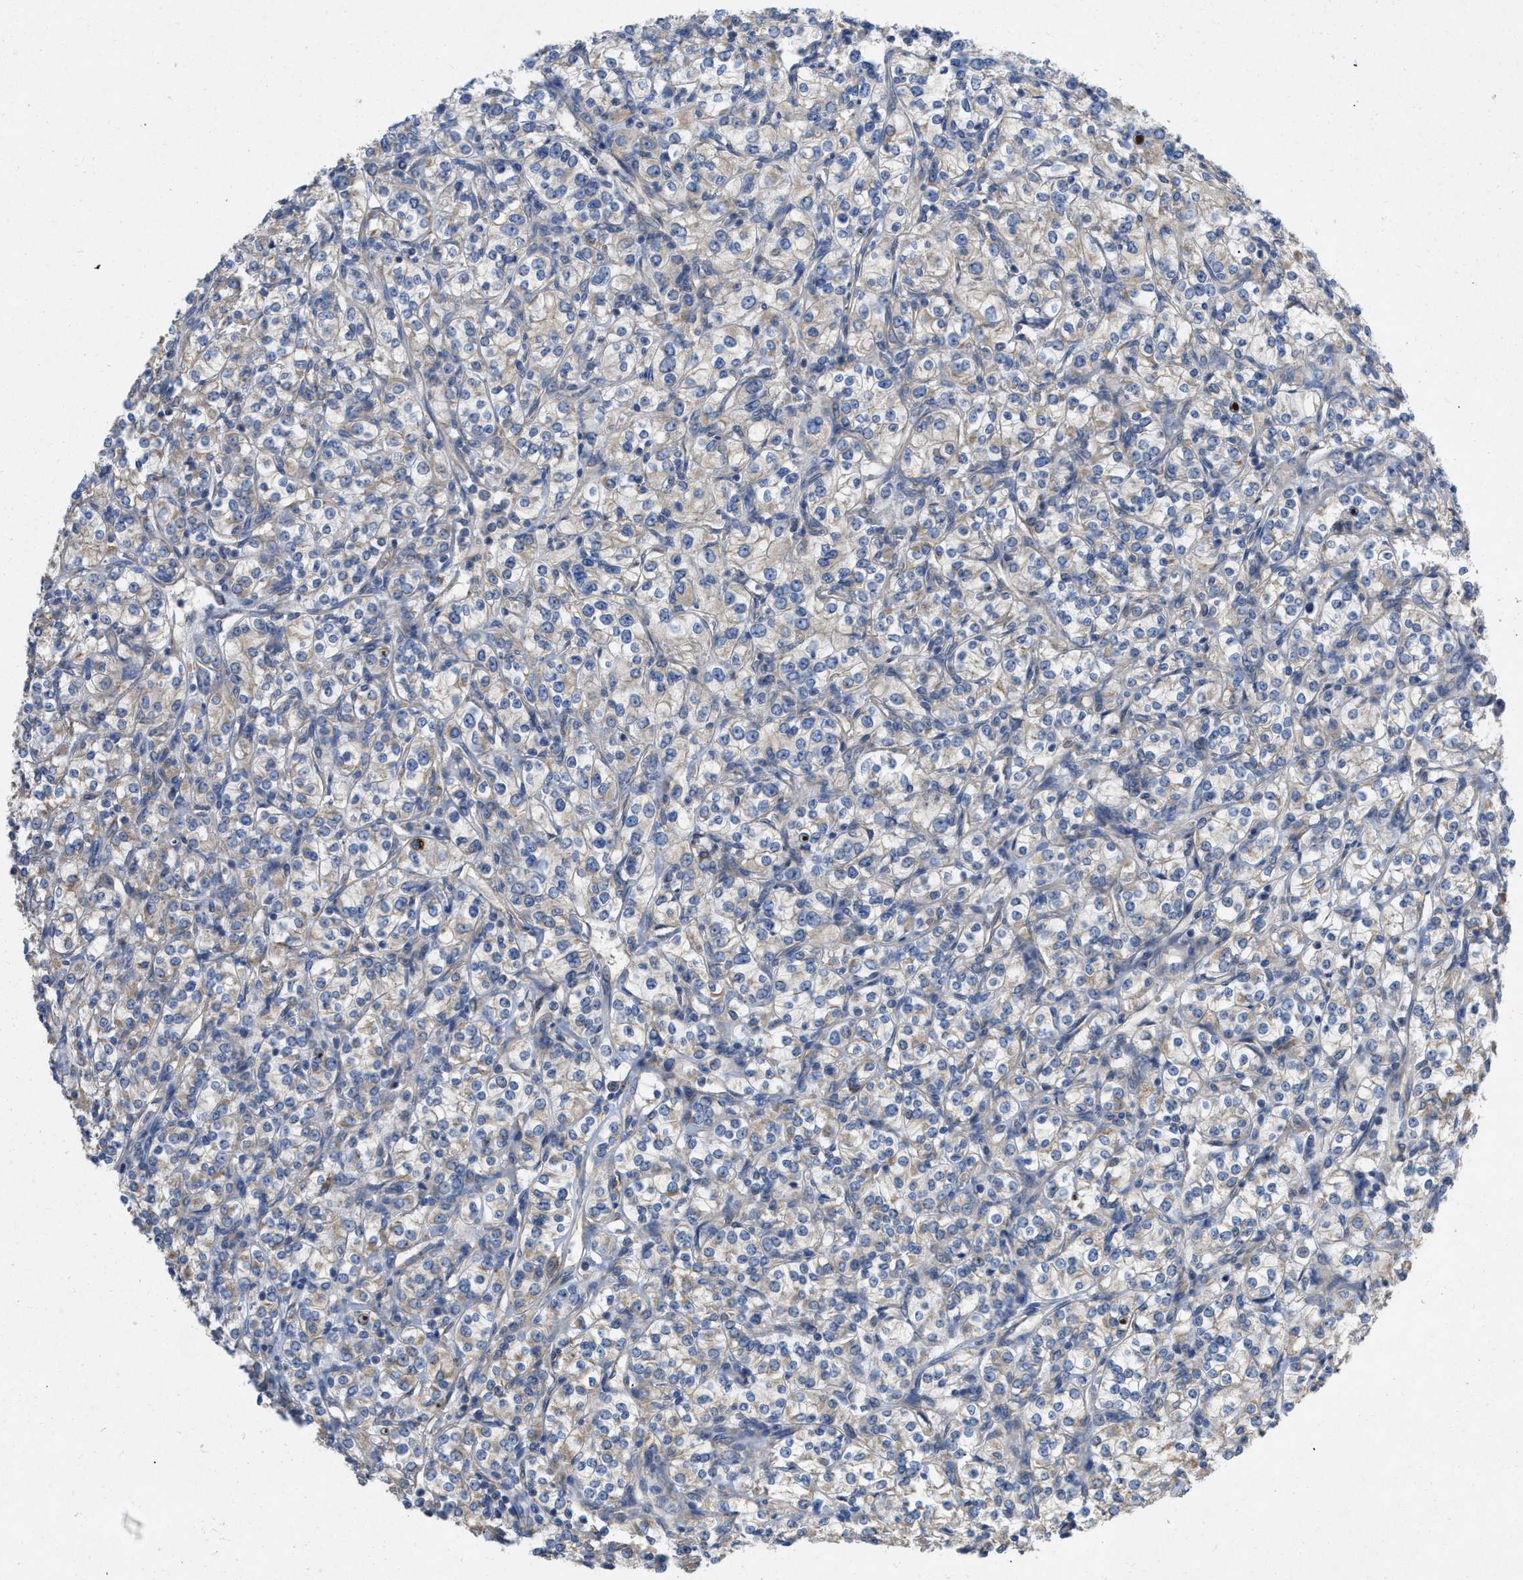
{"staining": {"intensity": "weak", "quantity": ">75%", "location": "cytoplasmic/membranous"}, "tissue": "renal cancer", "cell_type": "Tumor cells", "image_type": "cancer", "snomed": [{"axis": "morphology", "description": "Adenocarcinoma, NOS"}, {"axis": "topography", "description": "Kidney"}], "caption": "Tumor cells show low levels of weak cytoplasmic/membranous expression in about >75% of cells in human renal adenocarcinoma. (Brightfield microscopy of DAB IHC at high magnification).", "gene": "TMEM131", "patient": {"sex": "male", "age": 77}}